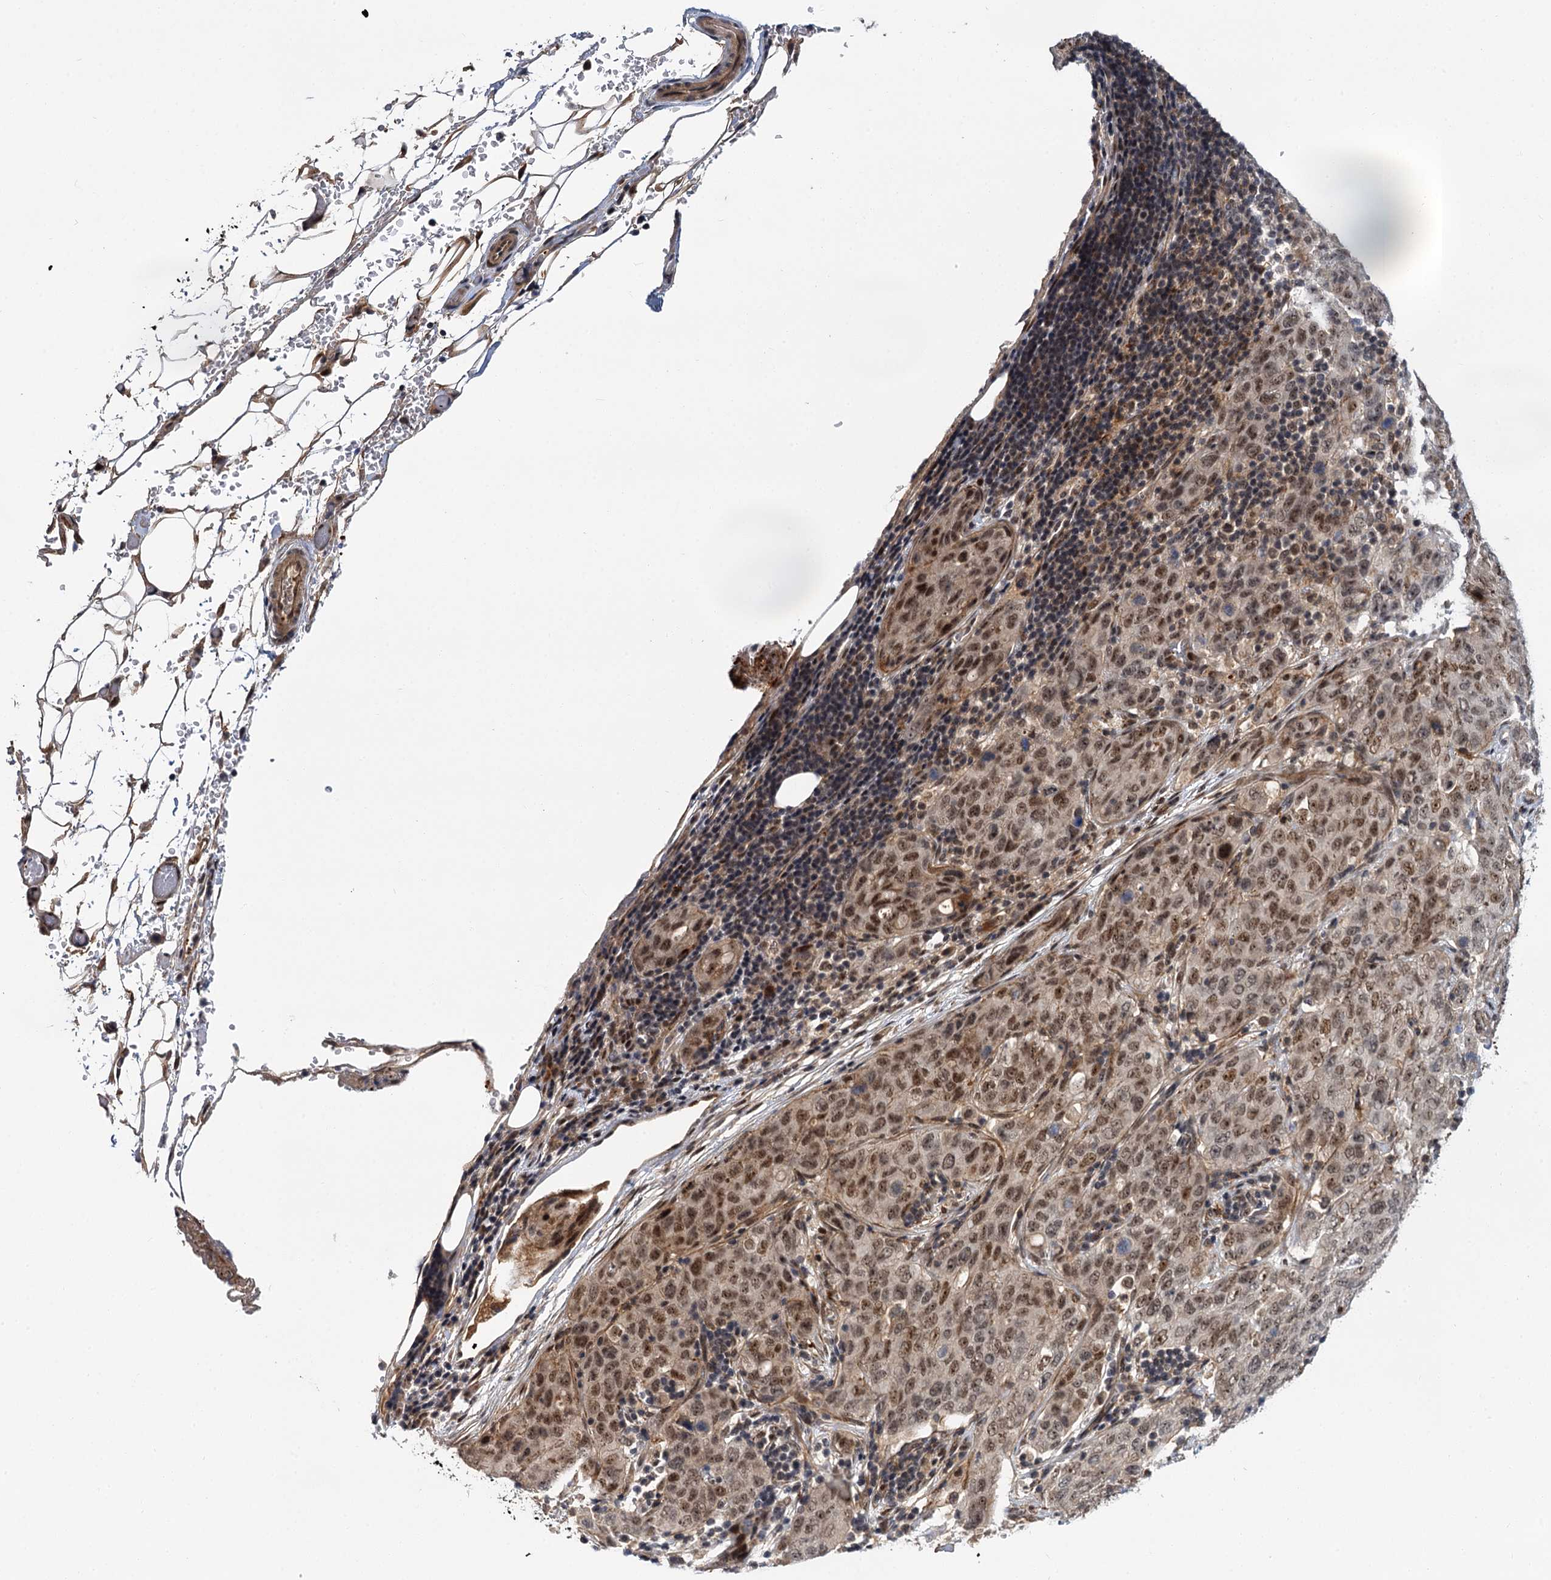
{"staining": {"intensity": "weak", "quantity": ">75%", "location": "nuclear"}, "tissue": "stomach cancer", "cell_type": "Tumor cells", "image_type": "cancer", "snomed": [{"axis": "morphology", "description": "Normal tissue, NOS"}, {"axis": "morphology", "description": "Adenocarcinoma, NOS"}, {"axis": "topography", "description": "Lymph node"}, {"axis": "topography", "description": "Stomach"}], "caption": "About >75% of tumor cells in stomach adenocarcinoma exhibit weak nuclear protein expression as visualized by brown immunohistochemical staining.", "gene": "MBD6", "patient": {"sex": "male", "age": 48}}